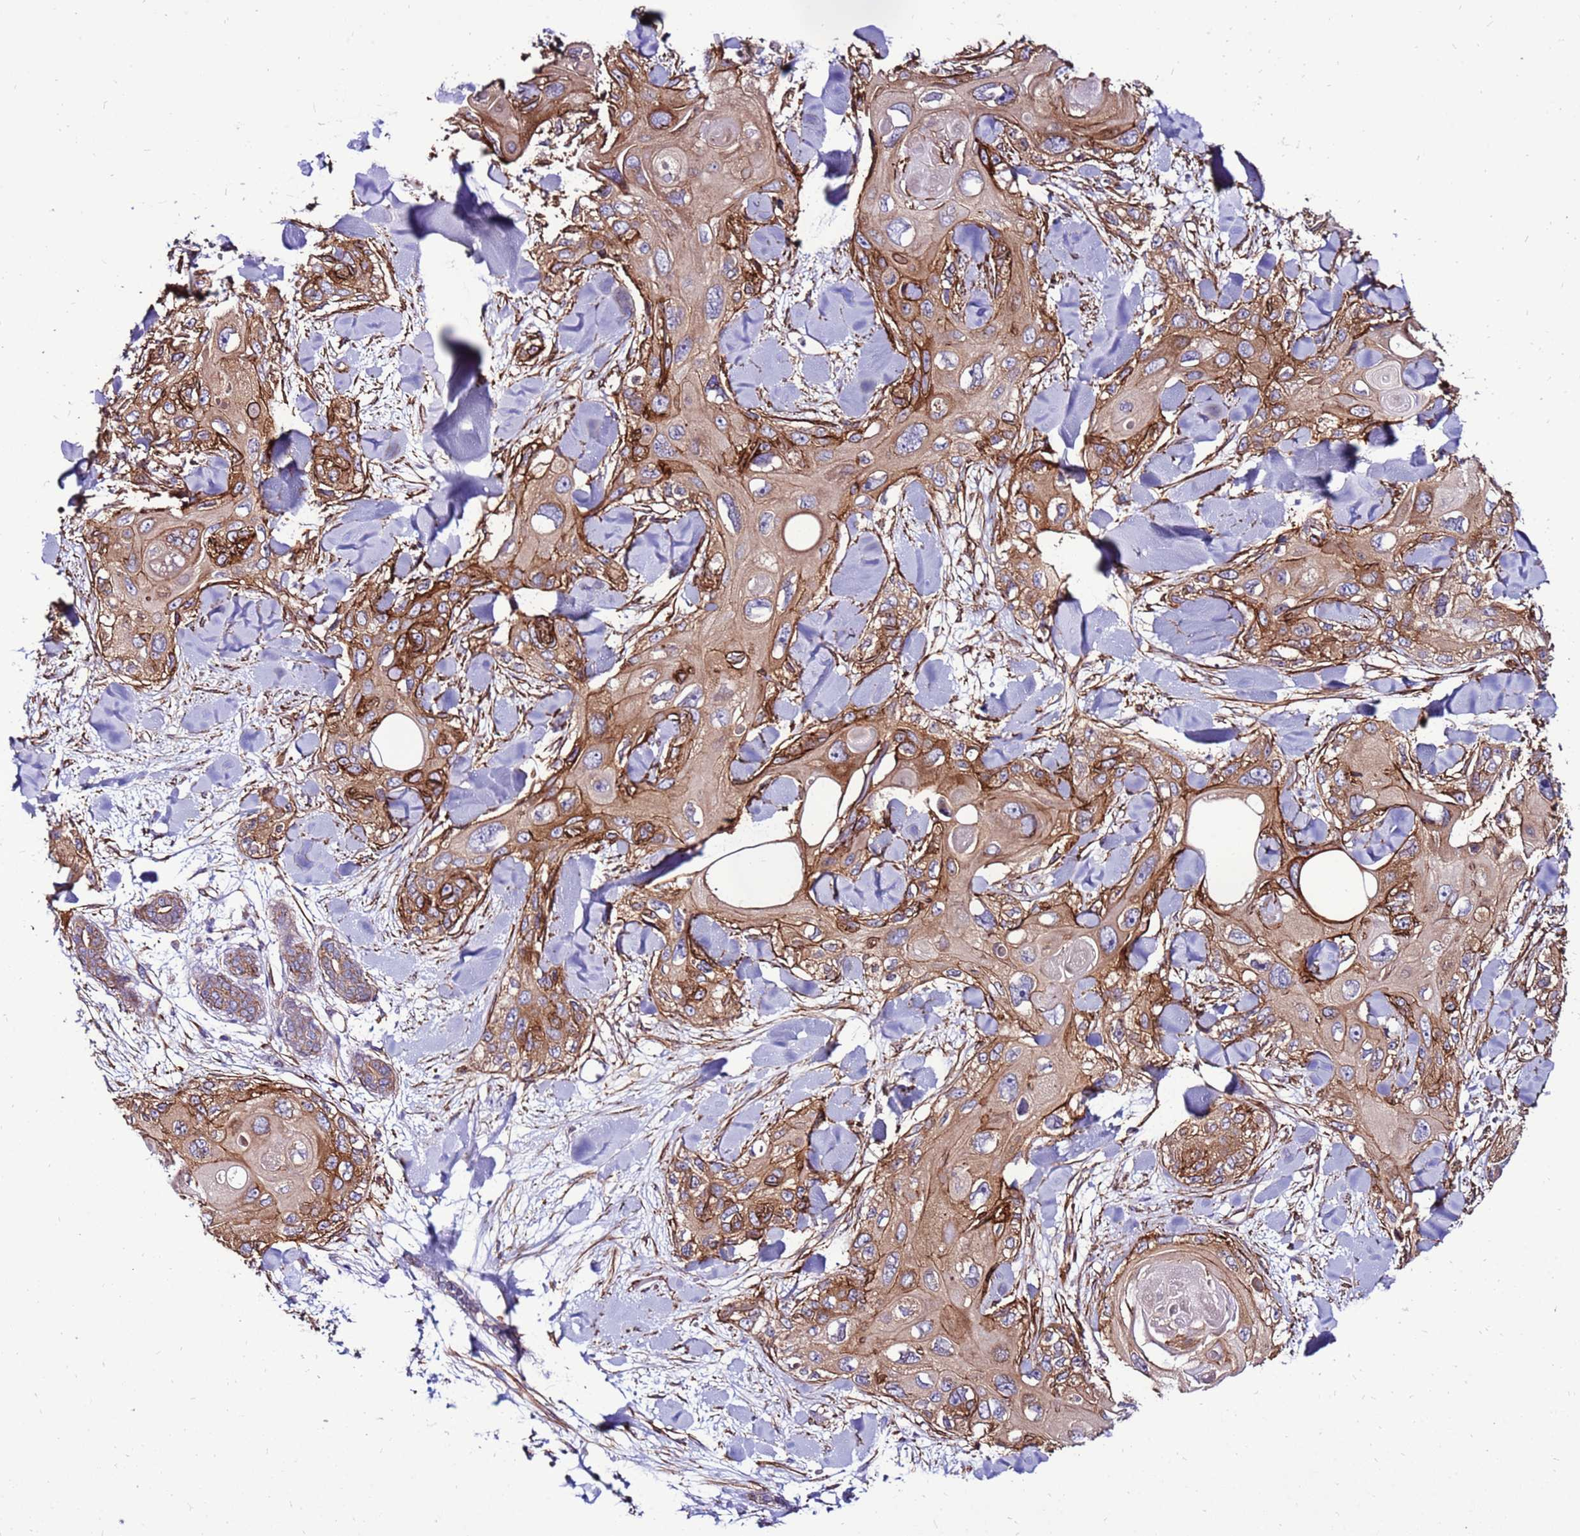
{"staining": {"intensity": "moderate", "quantity": ">75%", "location": "cytoplasmic/membranous"}, "tissue": "skin cancer", "cell_type": "Tumor cells", "image_type": "cancer", "snomed": [{"axis": "morphology", "description": "Normal tissue, NOS"}, {"axis": "morphology", "description": "Squamous cell carcinoma, NOS"}, {"axis": "topography", "description": "Skin"}], "caption": "Approximately >75% of tumor cells in skin cancer (squamous cell carcinoma) reveal moderate cytoplasmic/membranous protein expression as visualized by brown immunohistochemical staining.", "gene": "EI24", "patient": {"sex": "male", "age": 72}}